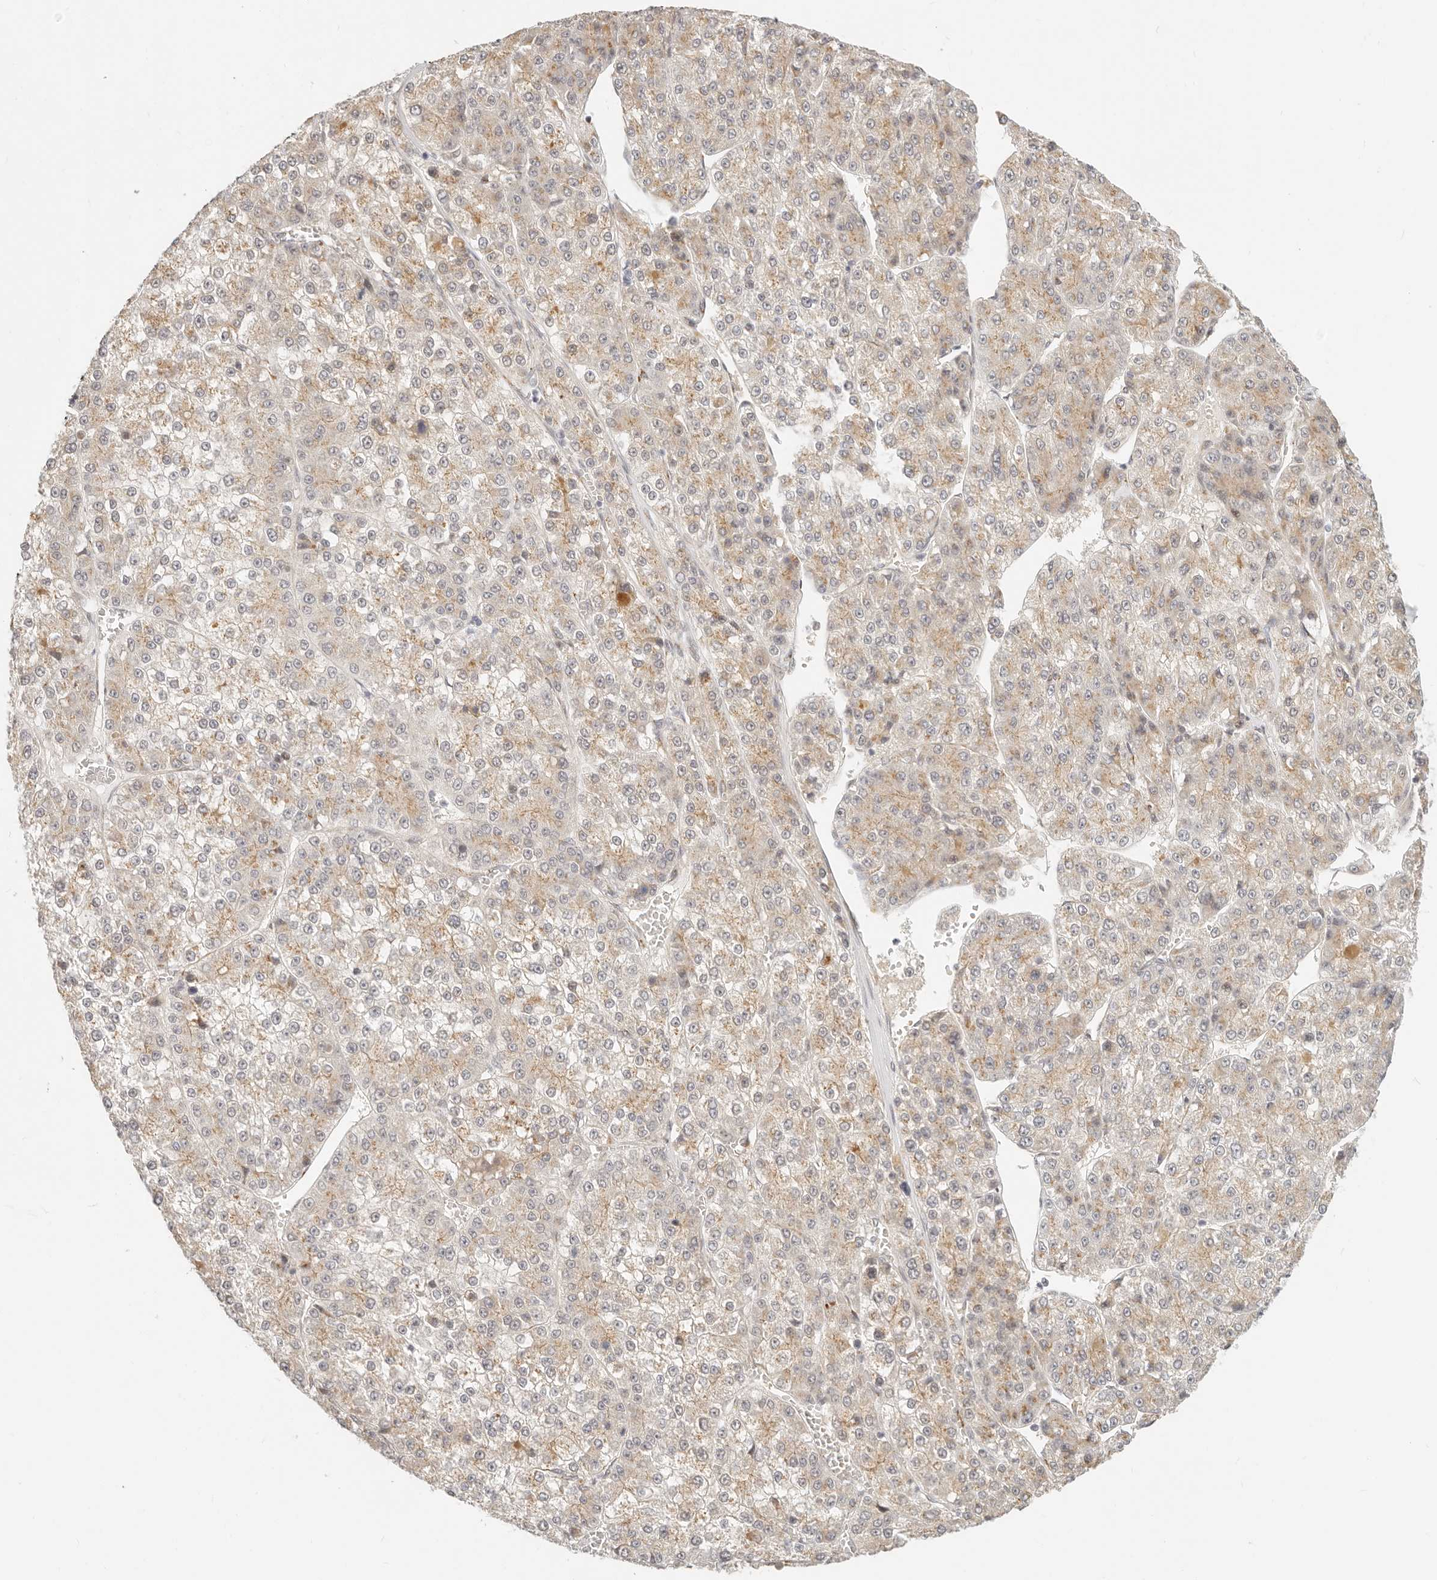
{"staining": {"intensity": "weak", "quantity": ">75%", "location": "cytoplasmic/membranous"}, "tissue": "liver cancer", "cell_type": "Tumor cells", "image_type": "cancer", "snomed": [{"axis": "morphology", "description": "Carcinoma, Hepatocellular, NOS"}, {"axis": "topography", "description": "Liver"}], "caption": "Immunohistochemical staining of human hepatocellular carcinoma (liver) reveals low levels of weak cytoplasmic/membranous protein positivity in approximately >75% of tumor cells.", "gene": "FAM20B", "patient": {"sex": "female", "age": 73}}